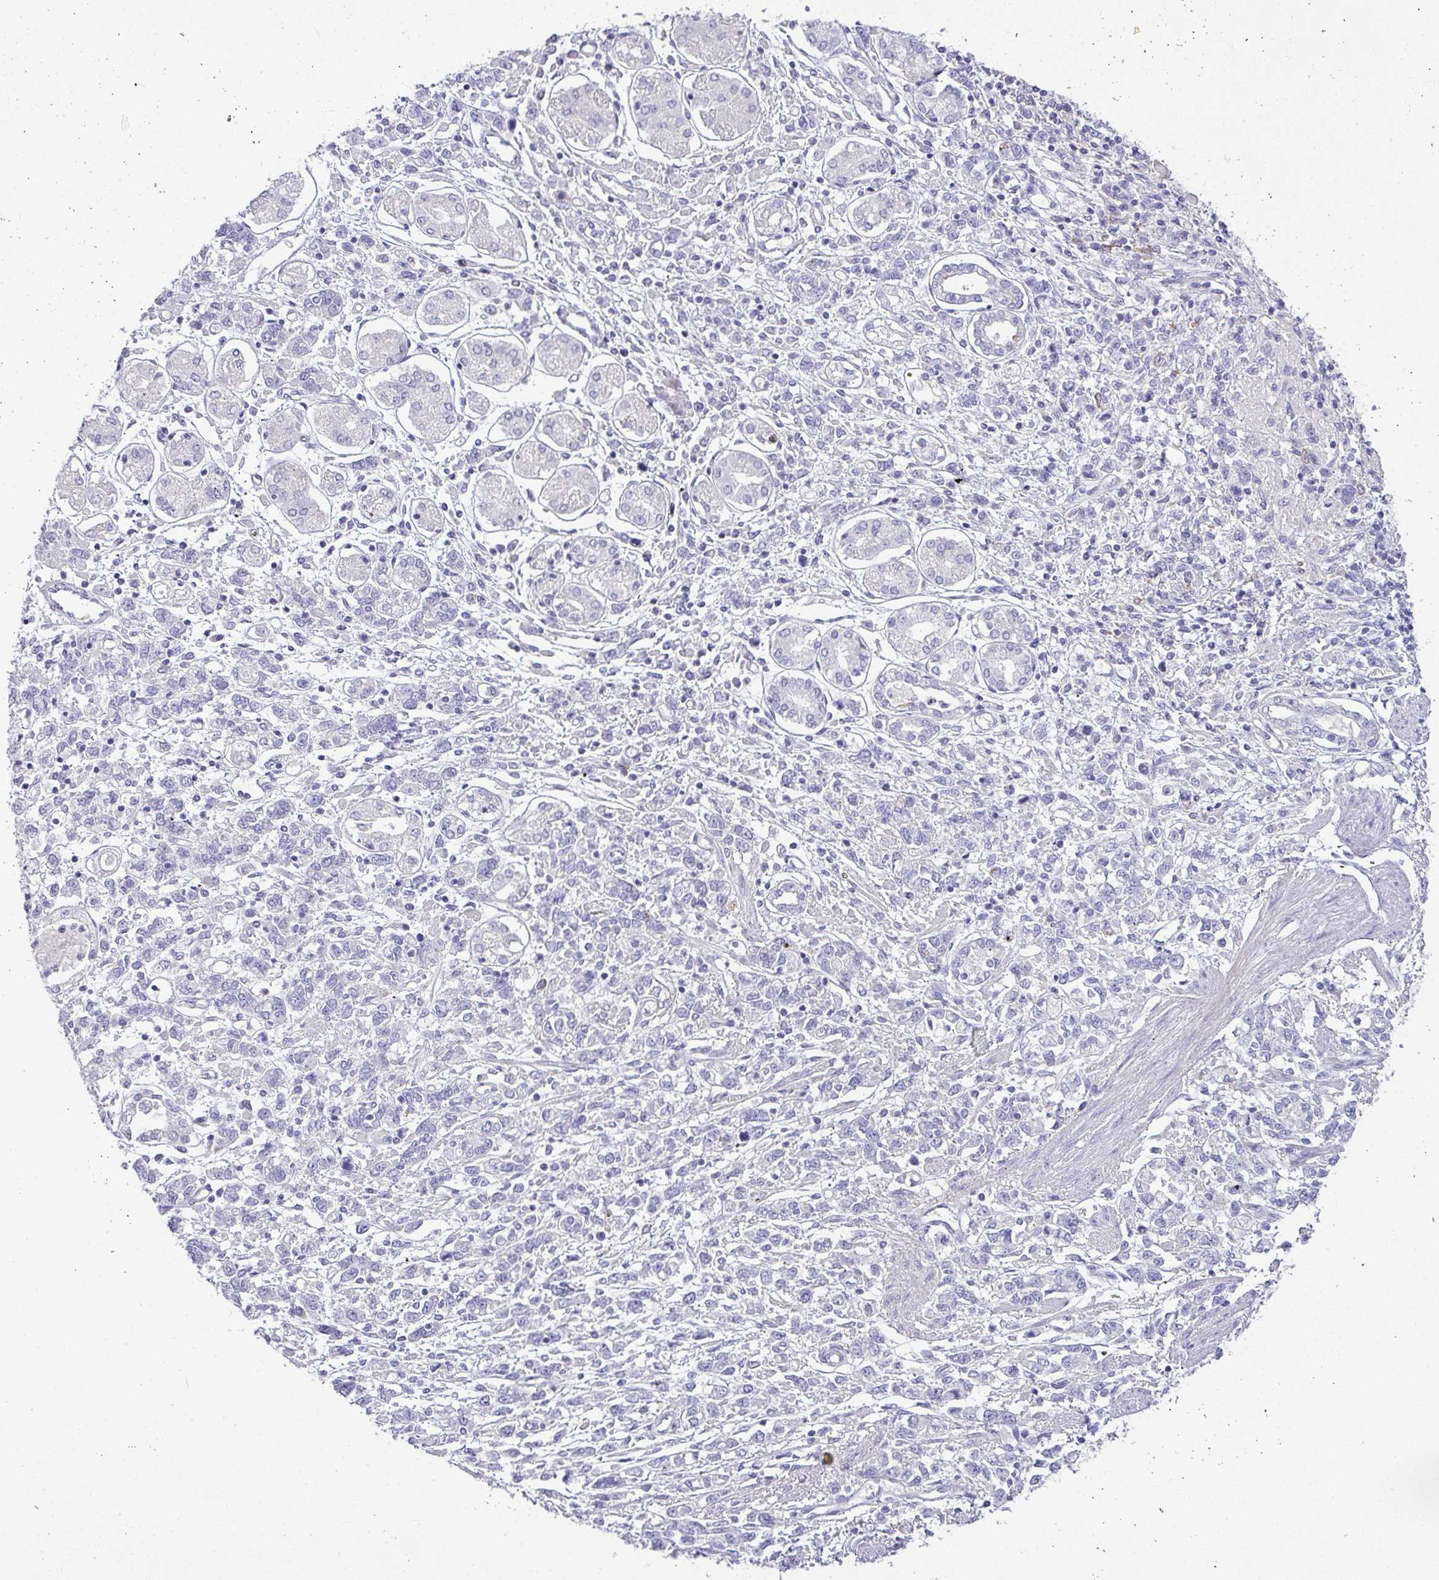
{"staining": {"intensity": "negative", "quantity": "none", "location": "none"}, "tissue": "stomach cancer", "cell_type": "Tumor cells", "image_type": "cancer", "snomed": [{"axis": "morphology", "description": "Adenocarcinoma, NOS"}, {"axis": "topography", "description": "Stomach"}], "caption": "Immunohistochemical staining of stomach cancer (adenocarcinoma) reveals no significant expression in tumor cells.", "gene": "LIPE", "patient": {"sex": "female", "age": 76}}